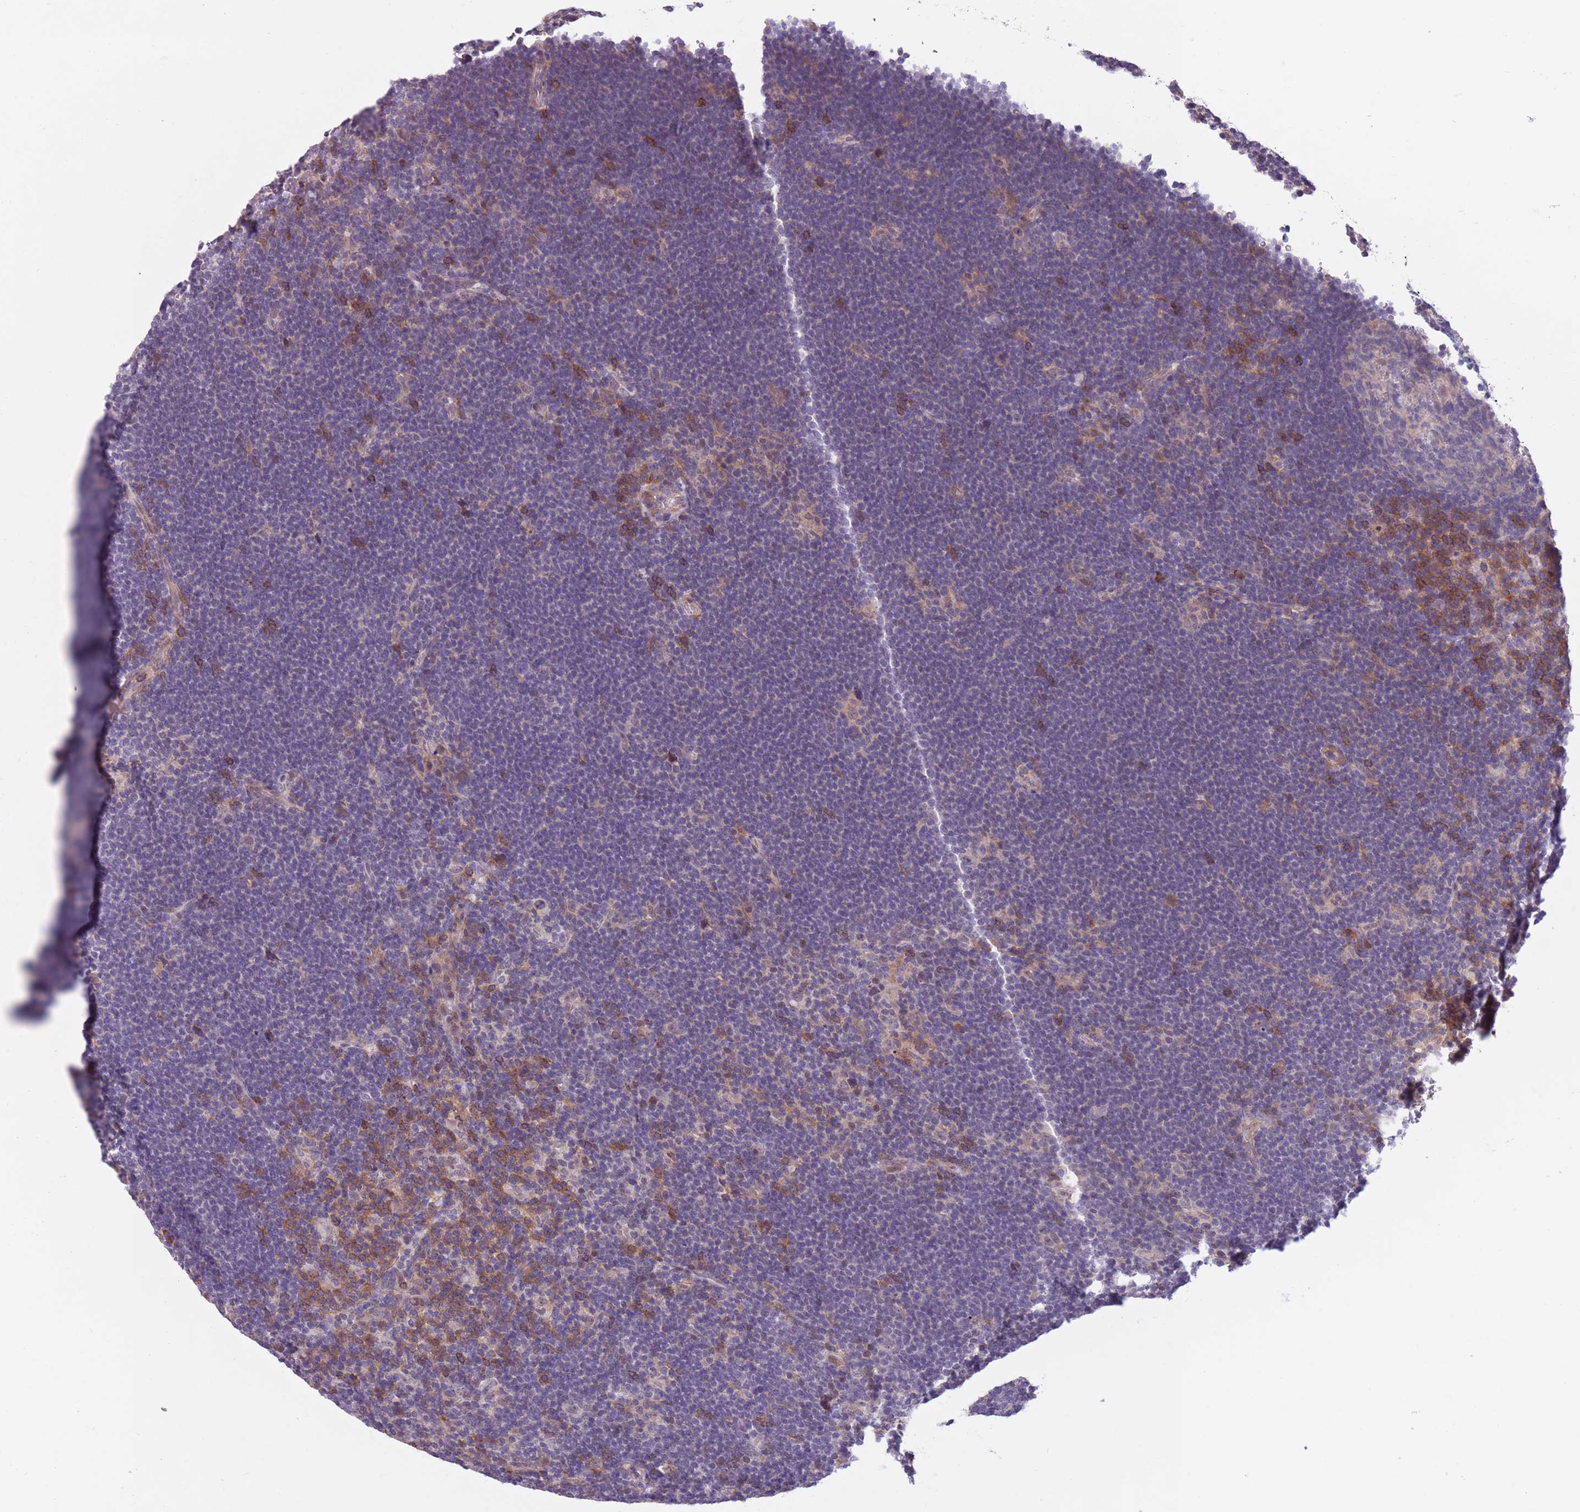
{"staining": {"intensity": "negative", "quantity": "none", "location": "none"}, "tissue": "lymphoma", "cell_type": "Tumor cells", "image_type": "cancer", "snomed": [{"axis": "morphology", "description": "Hodgkin's disease, NOS"}, {"axis": "topography", "description": "Lymph node"}], "caption": "Lymphoma was stained to show a protein in brown. There is no significant positivity in tumor cells.", "gene": "JAML", "patient": {"sex": "female", "age": 57}}